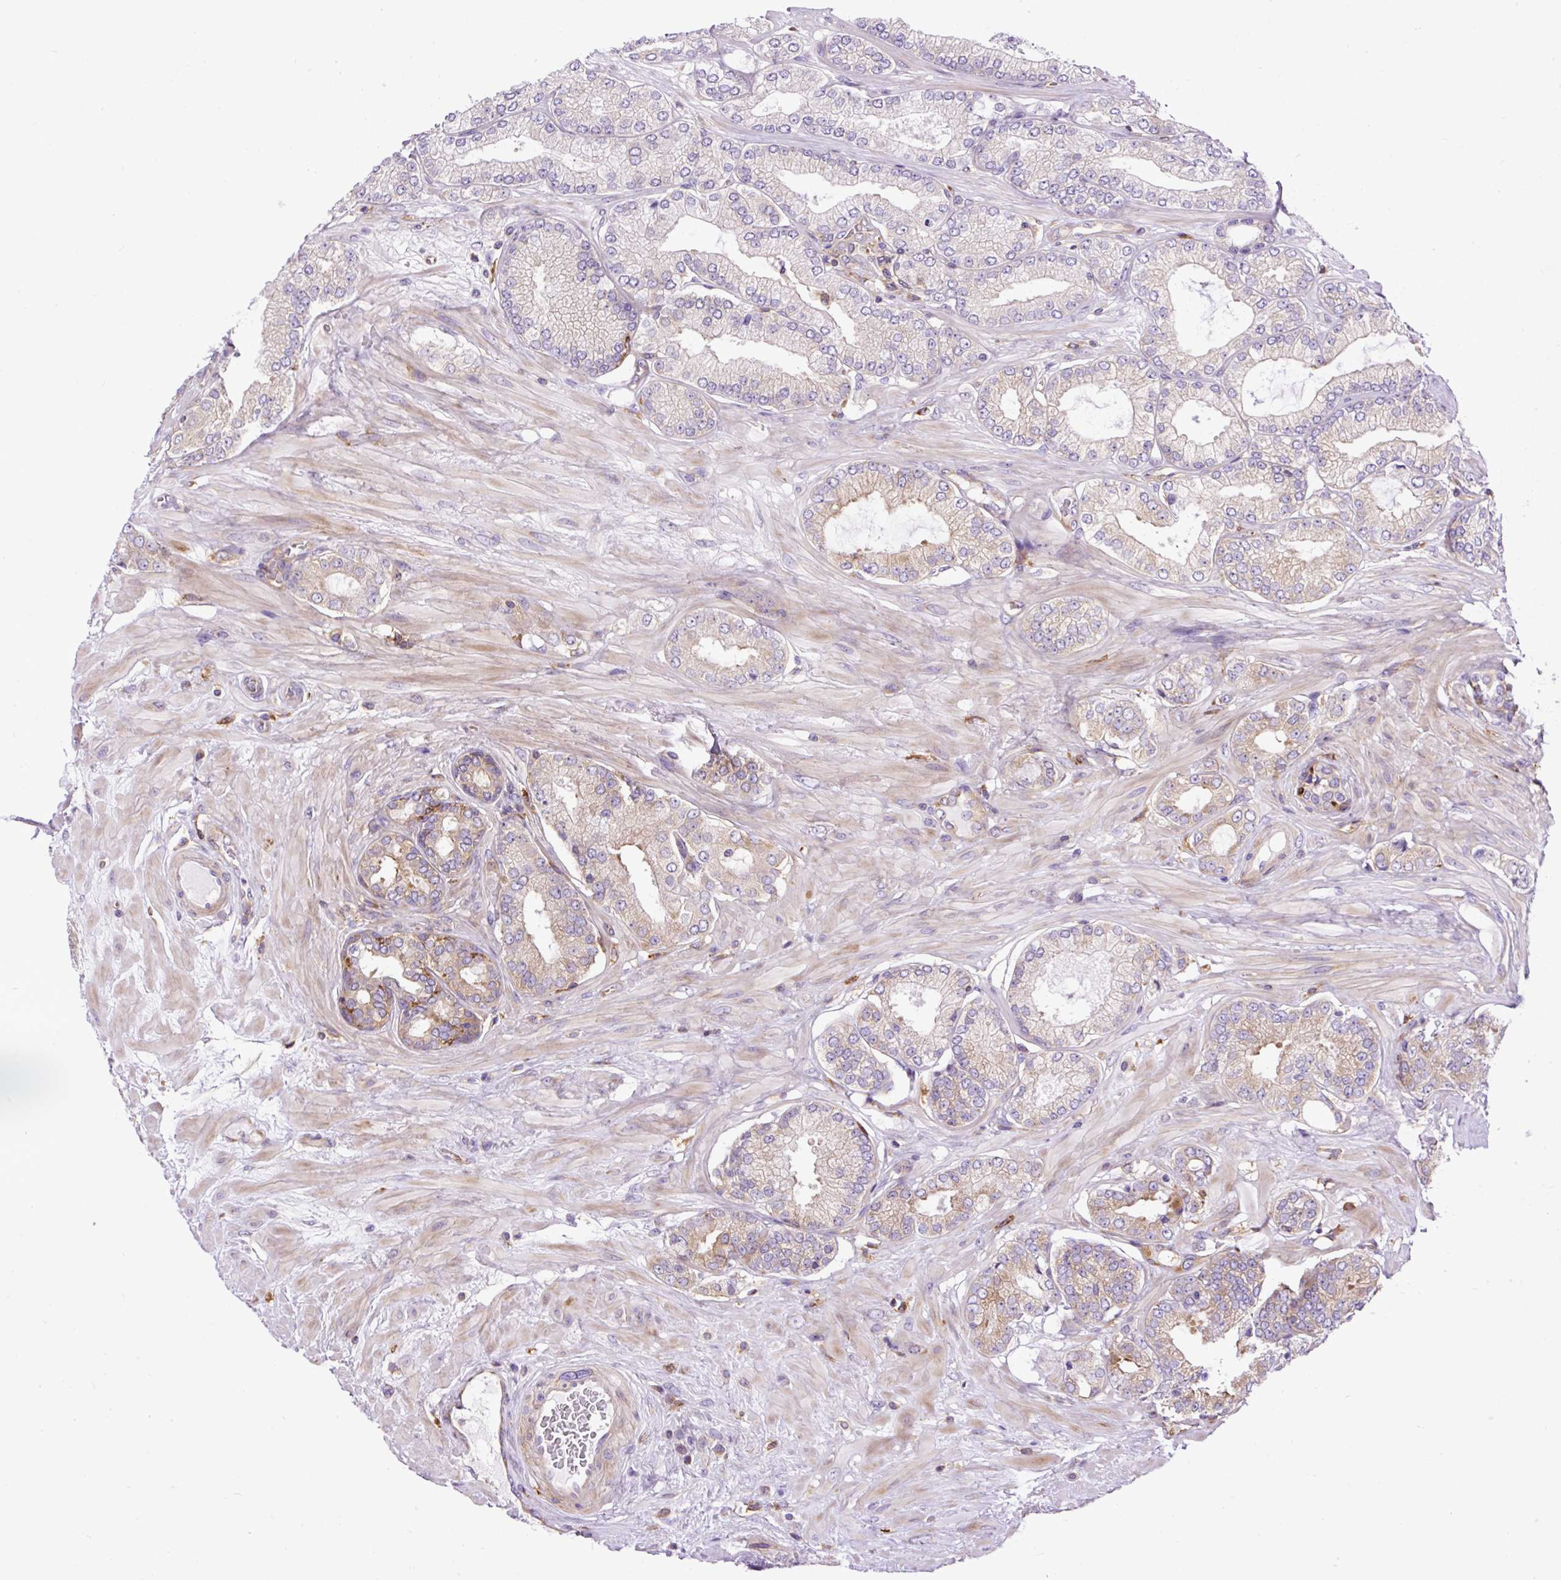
{"staining": {"intensity": "weak", "quantity": "<25%", "location": "cytoplasmic/membranous"}, "tissue": "prostate cancer", "cell_type": "Tumor cells", "image_type": "cancer", "snomed": [{"axis": "morphology", "description": "Adenocarcinoma, High grade"}, {"axis": "topography", "description": "Prostate"}], "caption": "Tumor cells are negative for brown protein staining in prostate cancer. (DAB (3,3'-diaminobenzidine) IHC with hematoxylin counter stain).", "gene": "MAP1S", "patient": {"sex": "male", "age": 68}}